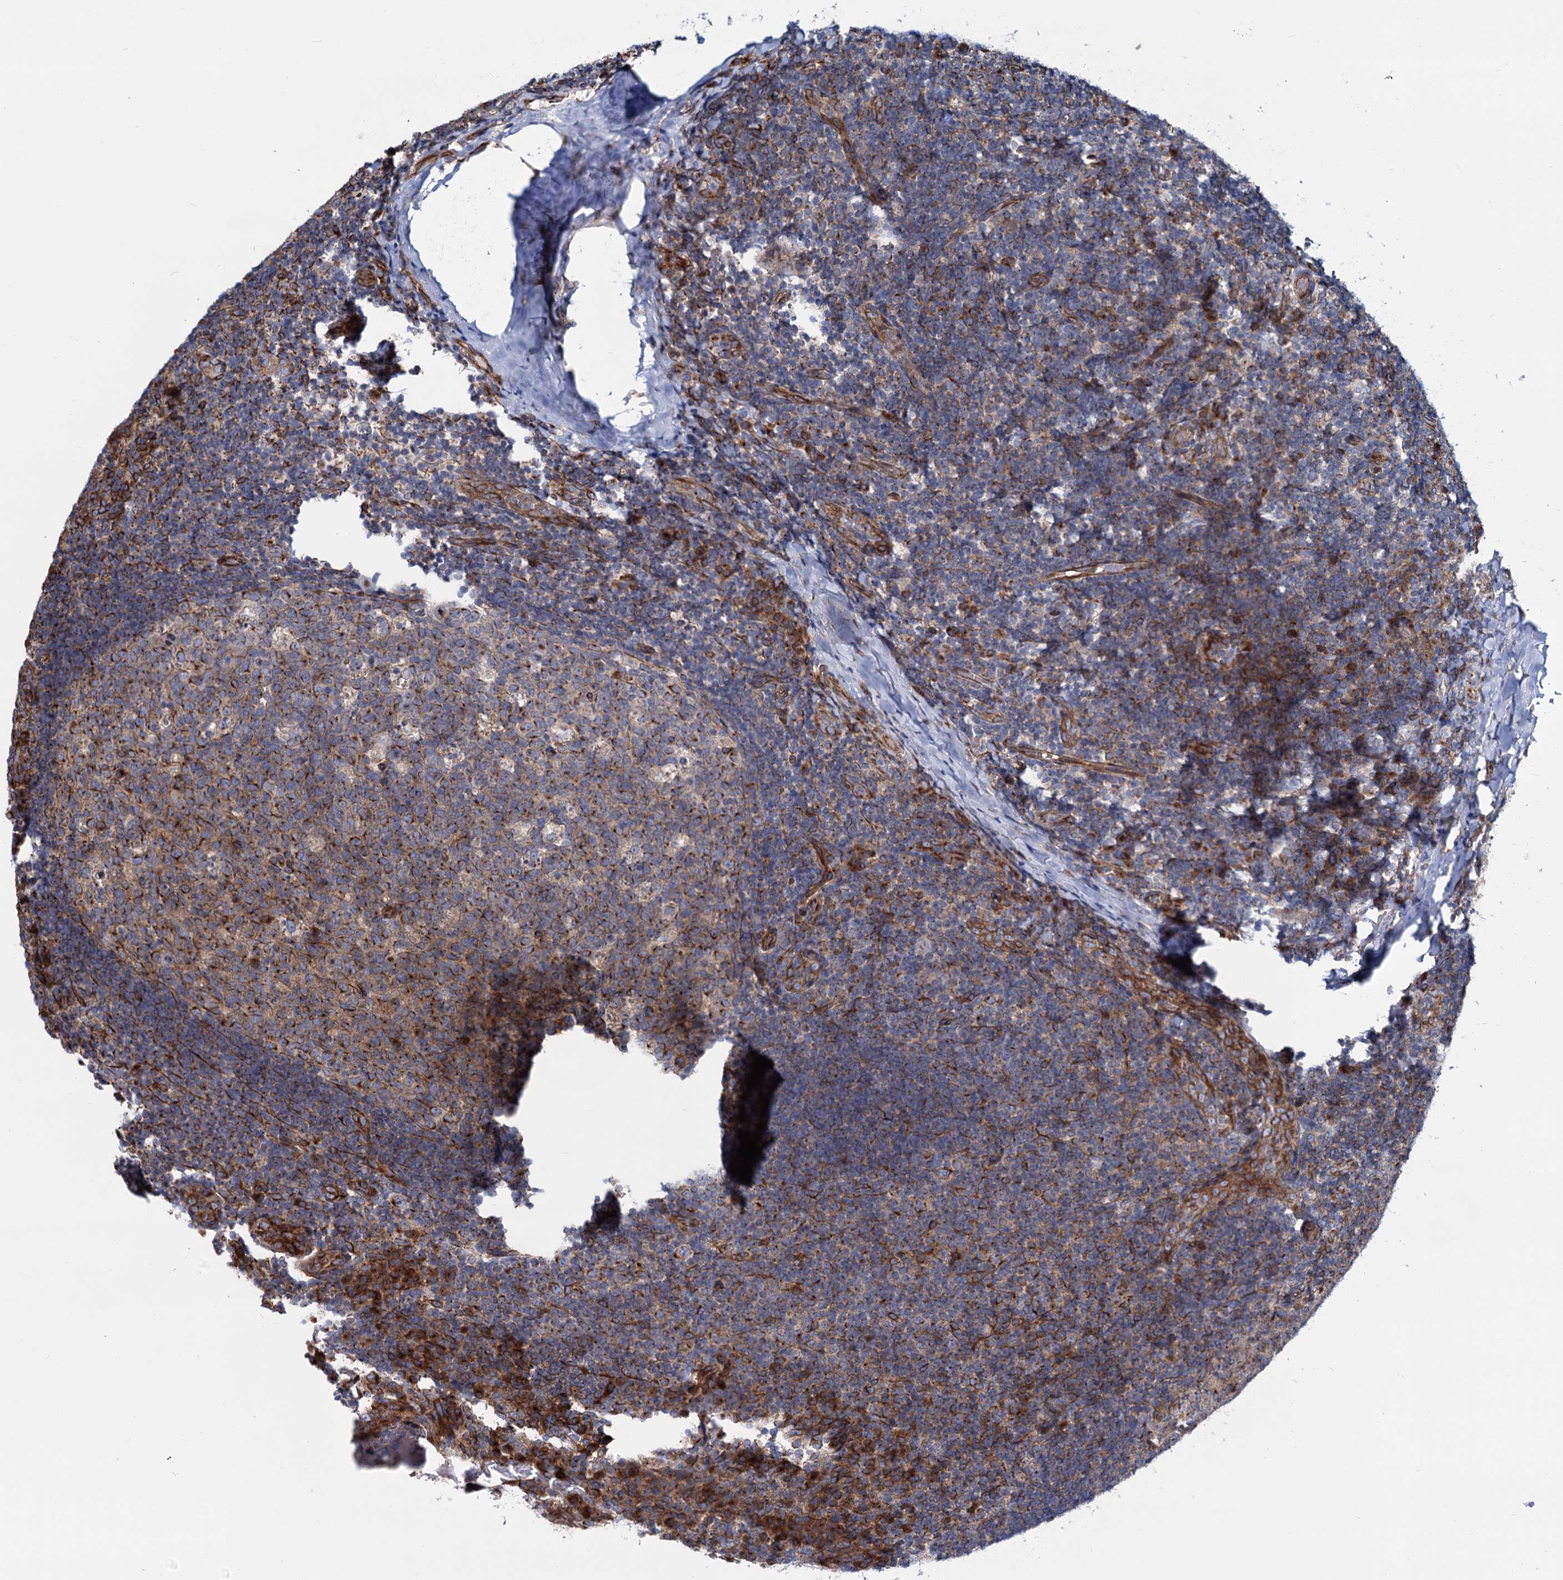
{"staining": {"intensity": "strong", "quantity": "25%-75%", "location": "cytoplasmic/membranous"}, "tissue": "tonsil", "cell_type": "Germinal center cells", "image_type": "normal", "snomed": [{"axis": "morphology", "description": "Normal tissue, NOS"}, {"axis": "topography", "description": "Tonsil"}], "caption": "Brown immunohistochemical staining in unremarkable tonsil demonstrates strong cytoplasmic/membranous positivity in about 25%-75% of germinal center cells. The staining was performed using DAB (3,3'-diaminobenzidine), with brown indicating positive protein expression. Nuclei are stained blue with hematoxylin.", "gene": "PSEN1", "patient": {"sex": "male", "age": 17}}